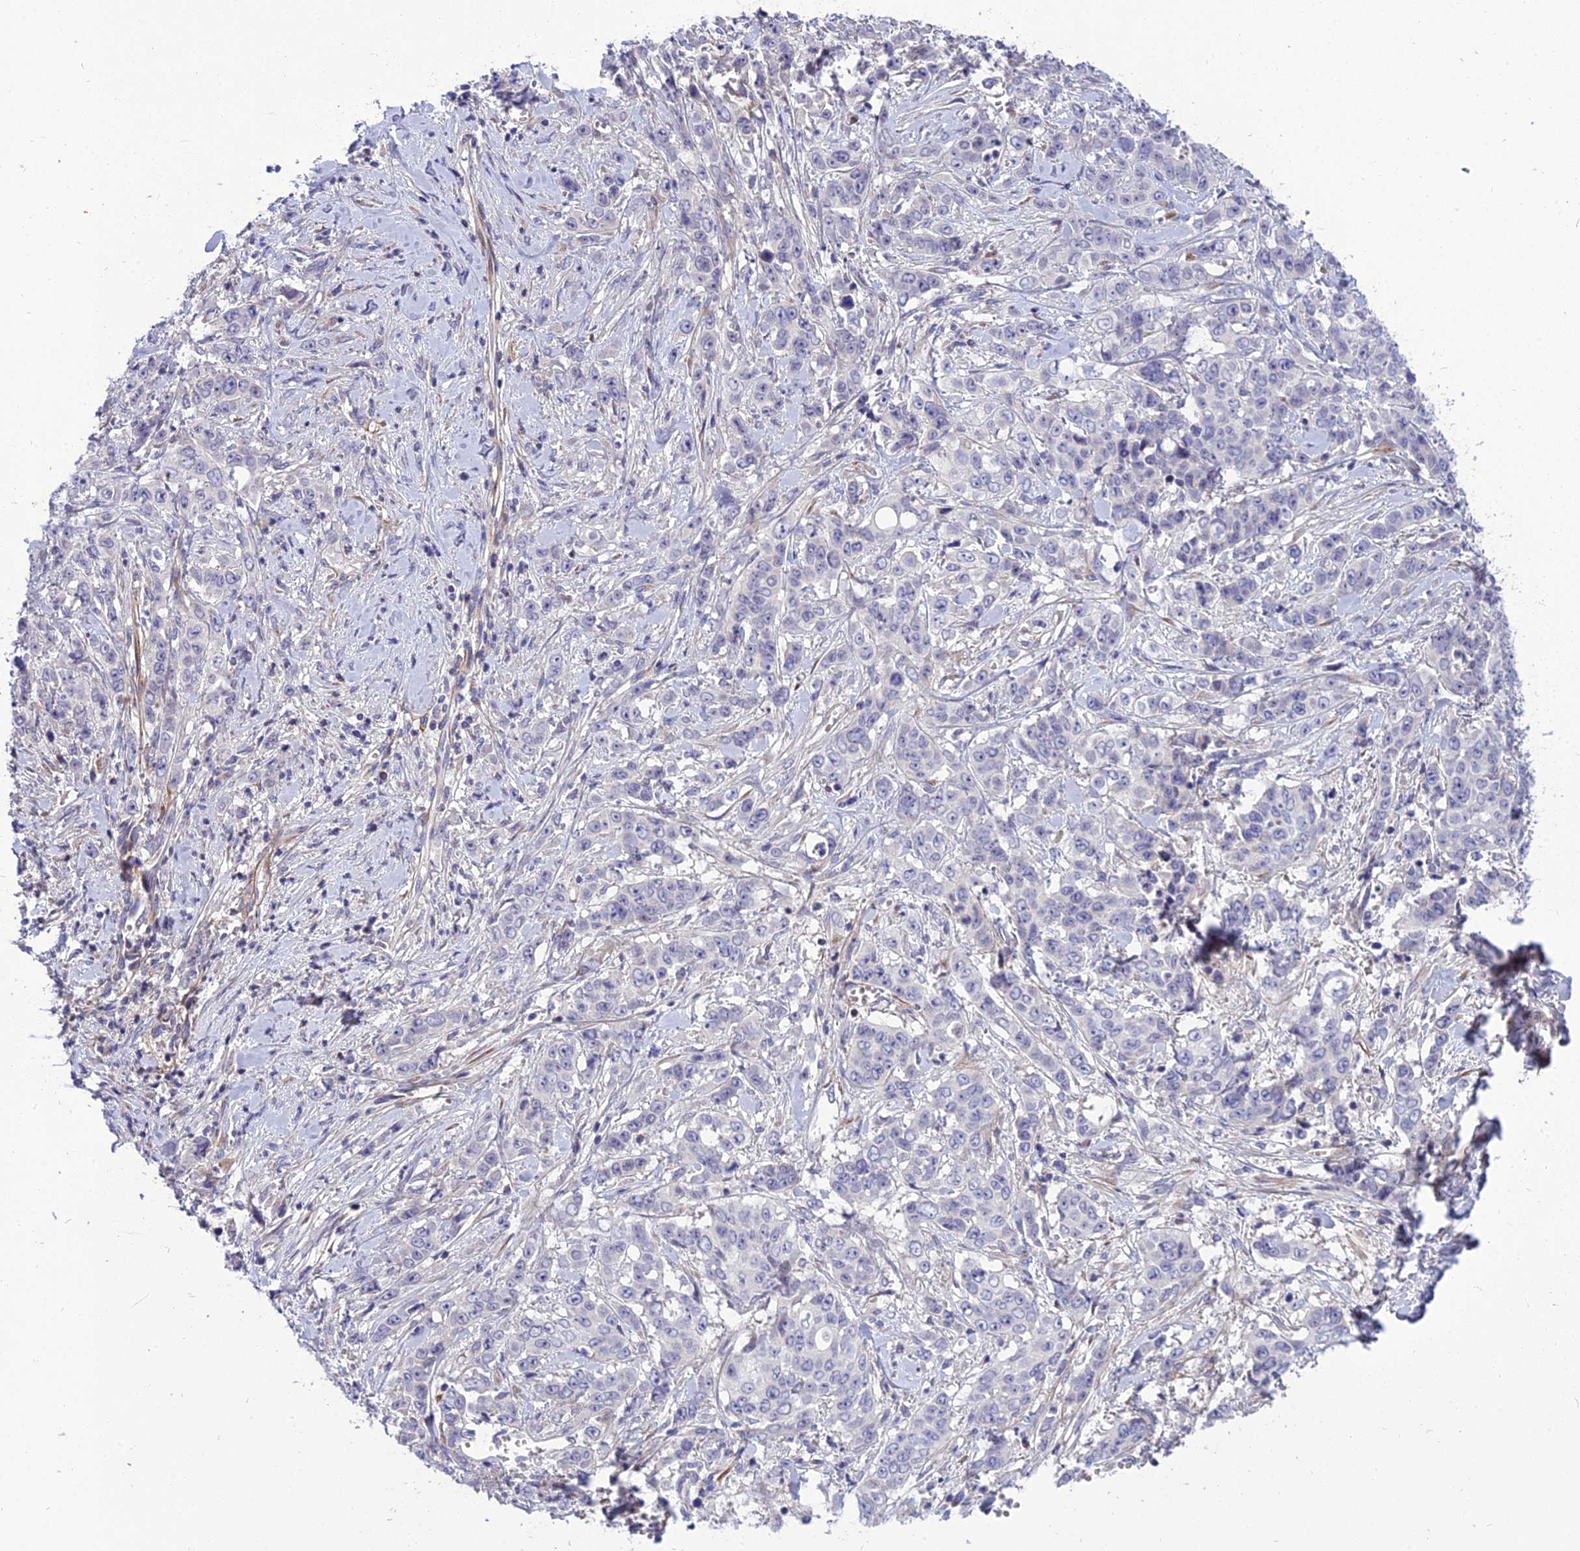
{"staining": {"intensity": "negative", "quantity": "none", "location": "none"}, "tissue": "stomach cancer", "cell_type": "Tumor cells", "image_type": "cancer", "snomed": [{"axis": "morphology", "description": "Adenocarcinoma, NOS"}, {"axis": "topography", "description": "Stomach, upper"}], "caption": "Immunohistochemical staining of adenocarcinoma (stomach) reveals no significant staining in tumor cells.", "gene": "MBD3L1", "patient": {"sex": "male", "age": 62}}